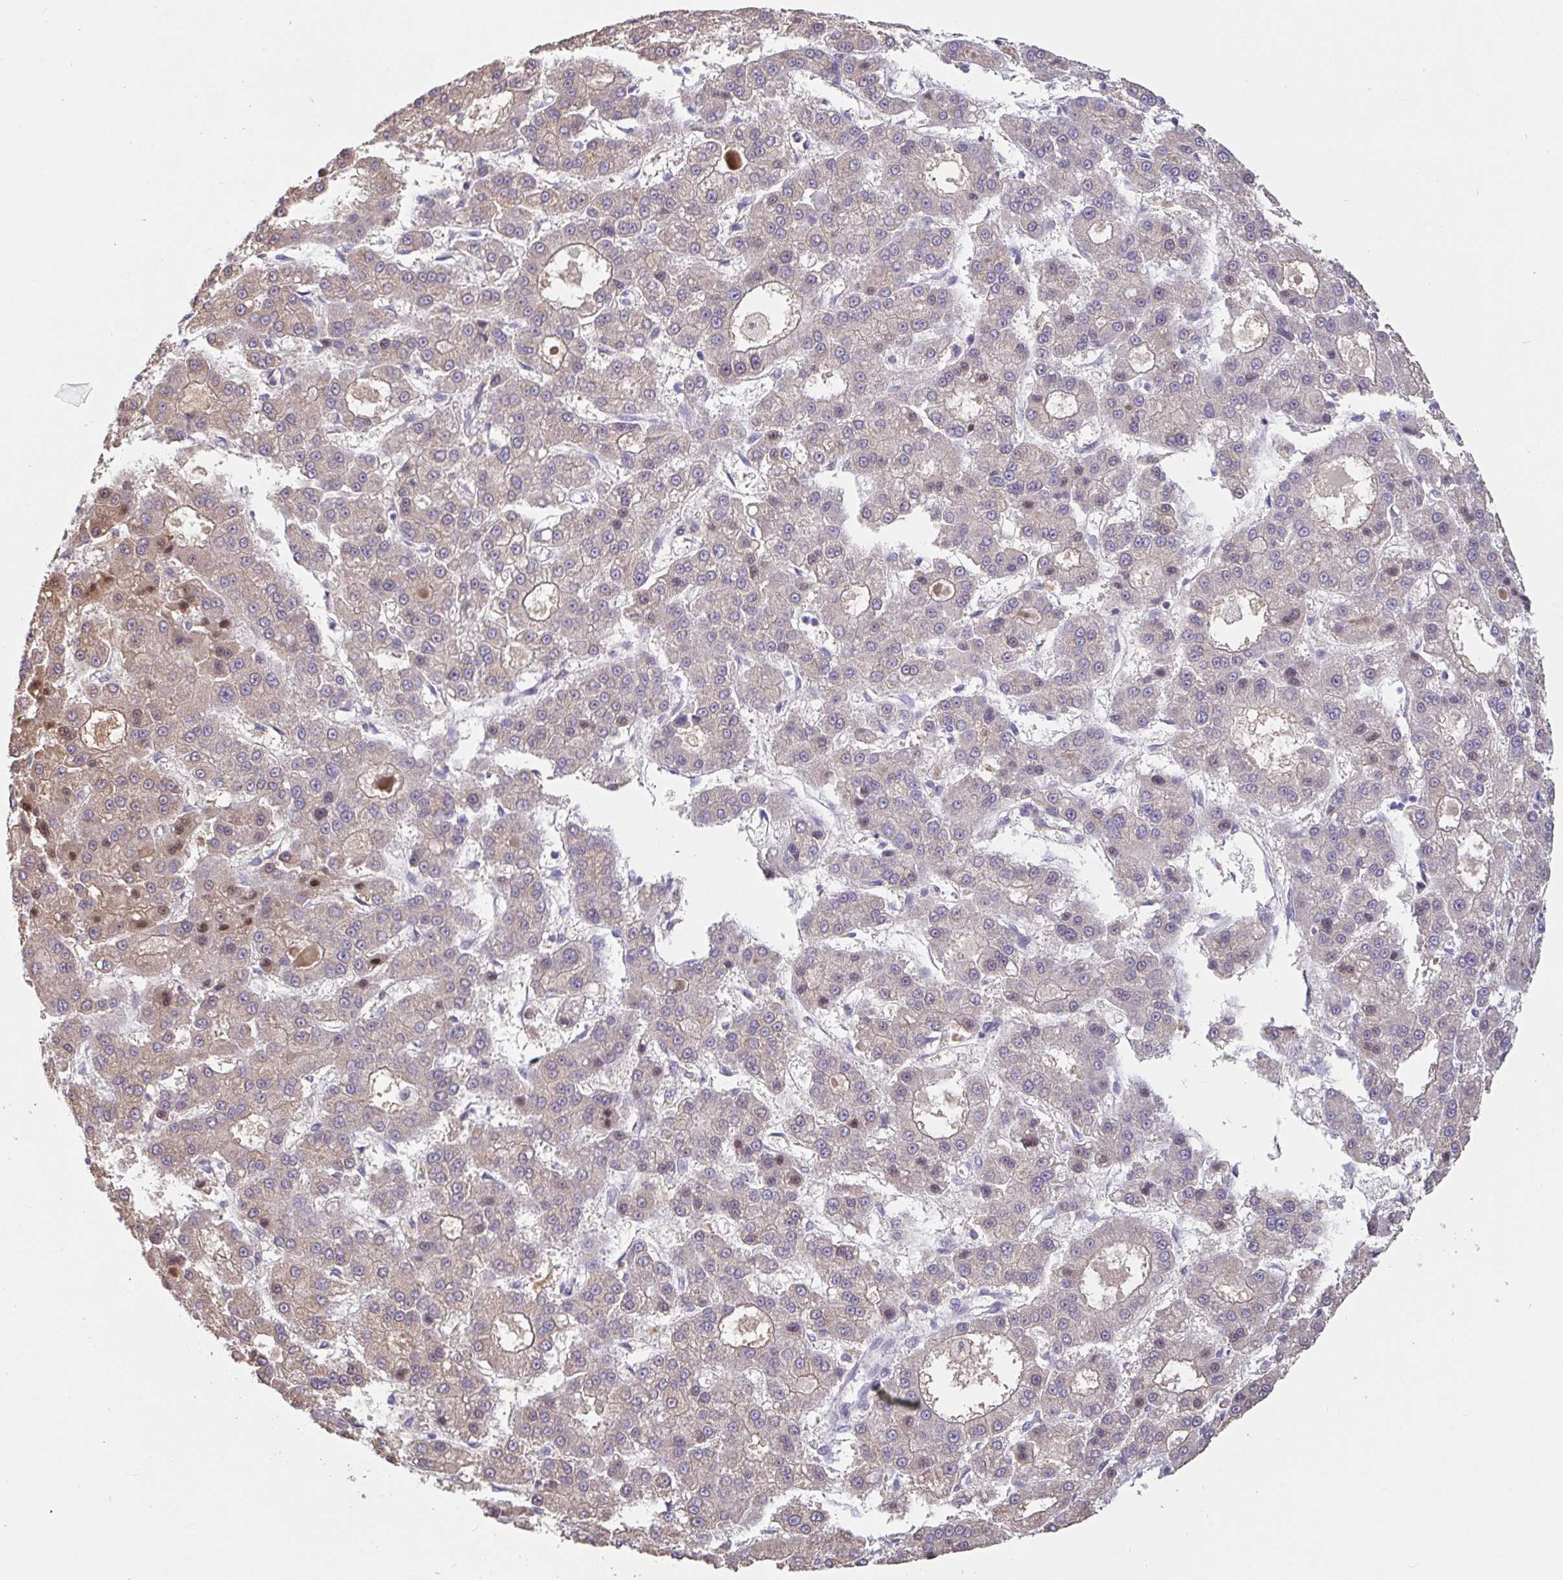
{"staining": {"intensity": "weak", "quantity": ">75%", "location": "cytoplasmic/membranous"}, "tissue": "liver cancer", "cell_type": "Tumor cells", "image_type": "cancer", "snomed": [{"axis": "morphology", "description": "Carcinoma, Hepatocellular, NOS"}, {"axis": "topography", "description": "Liver"}], "caption": "Tumor cells show low levels of weak cytoplasmic/membranous positivity in approximately >75% of cells in human hepatocellular carcinoma (liver).", "gene": "MYC", "patient": {"sex": "male", "age": 70}}